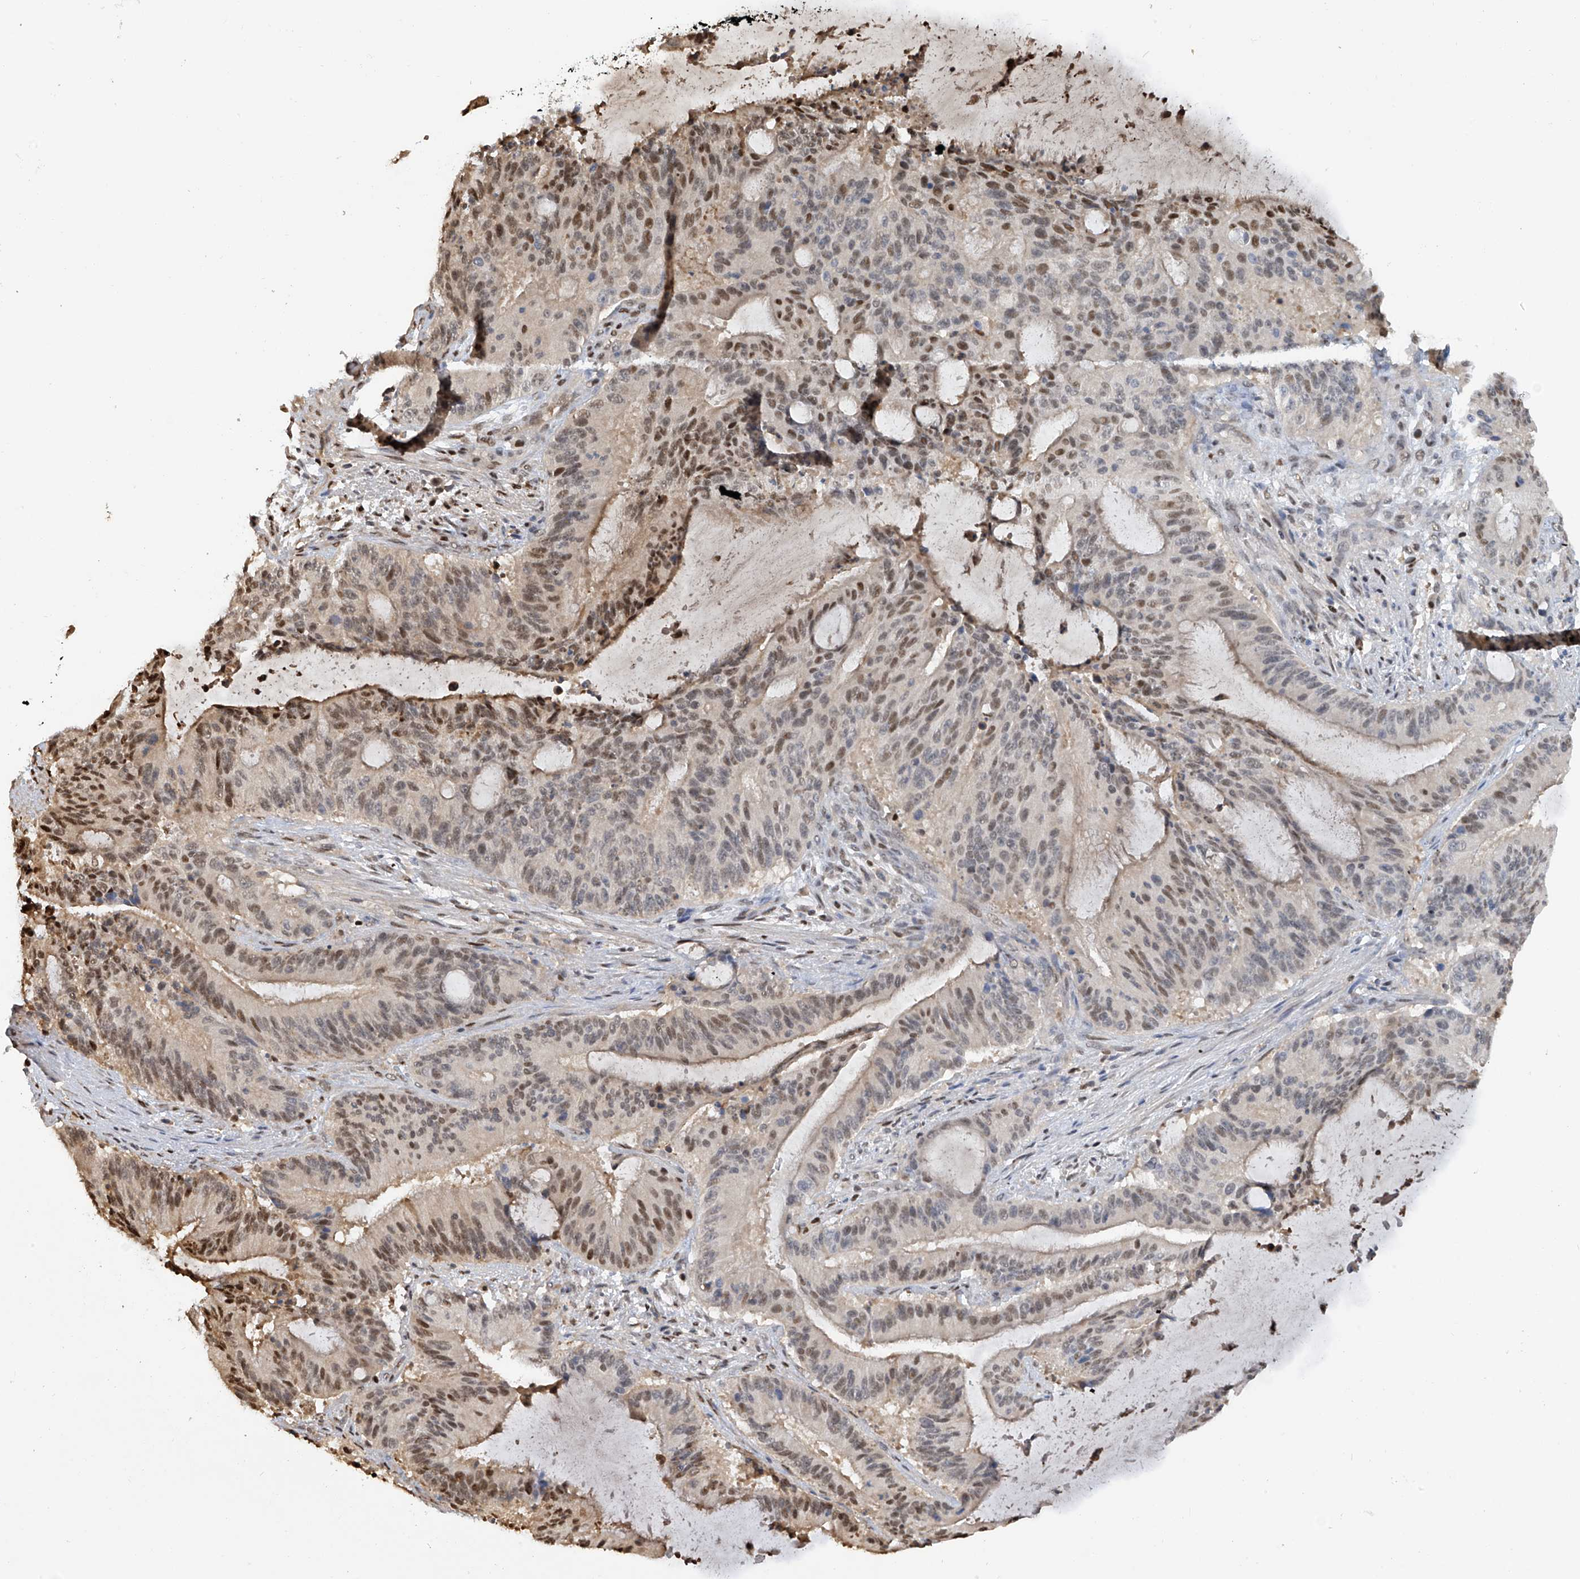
{"staining": {"intensity": "moderate", "quantity": "25%-75%", "location": "nuclear"}, "tissue": "liver cancer", "cell_type": "Tumor cells", "image_type": "cancer", "snomed": [{"axis": "morphology", "description": "Normal tissue, NOS"}, {"axis": "morphology", "description": "Cholangiocarcinoma"}, {"axis": "topography", "description": "Liver"}, {"axis": "topography", "description": "Peripheral nerve tissue"}], "caption": "This is a micrograph of IHC staining of liver cancer, which shows moderate expression in the nuclear of tumor cells.", "gene": "PMM1", "patient": {"sex": "female", "age": 73}}